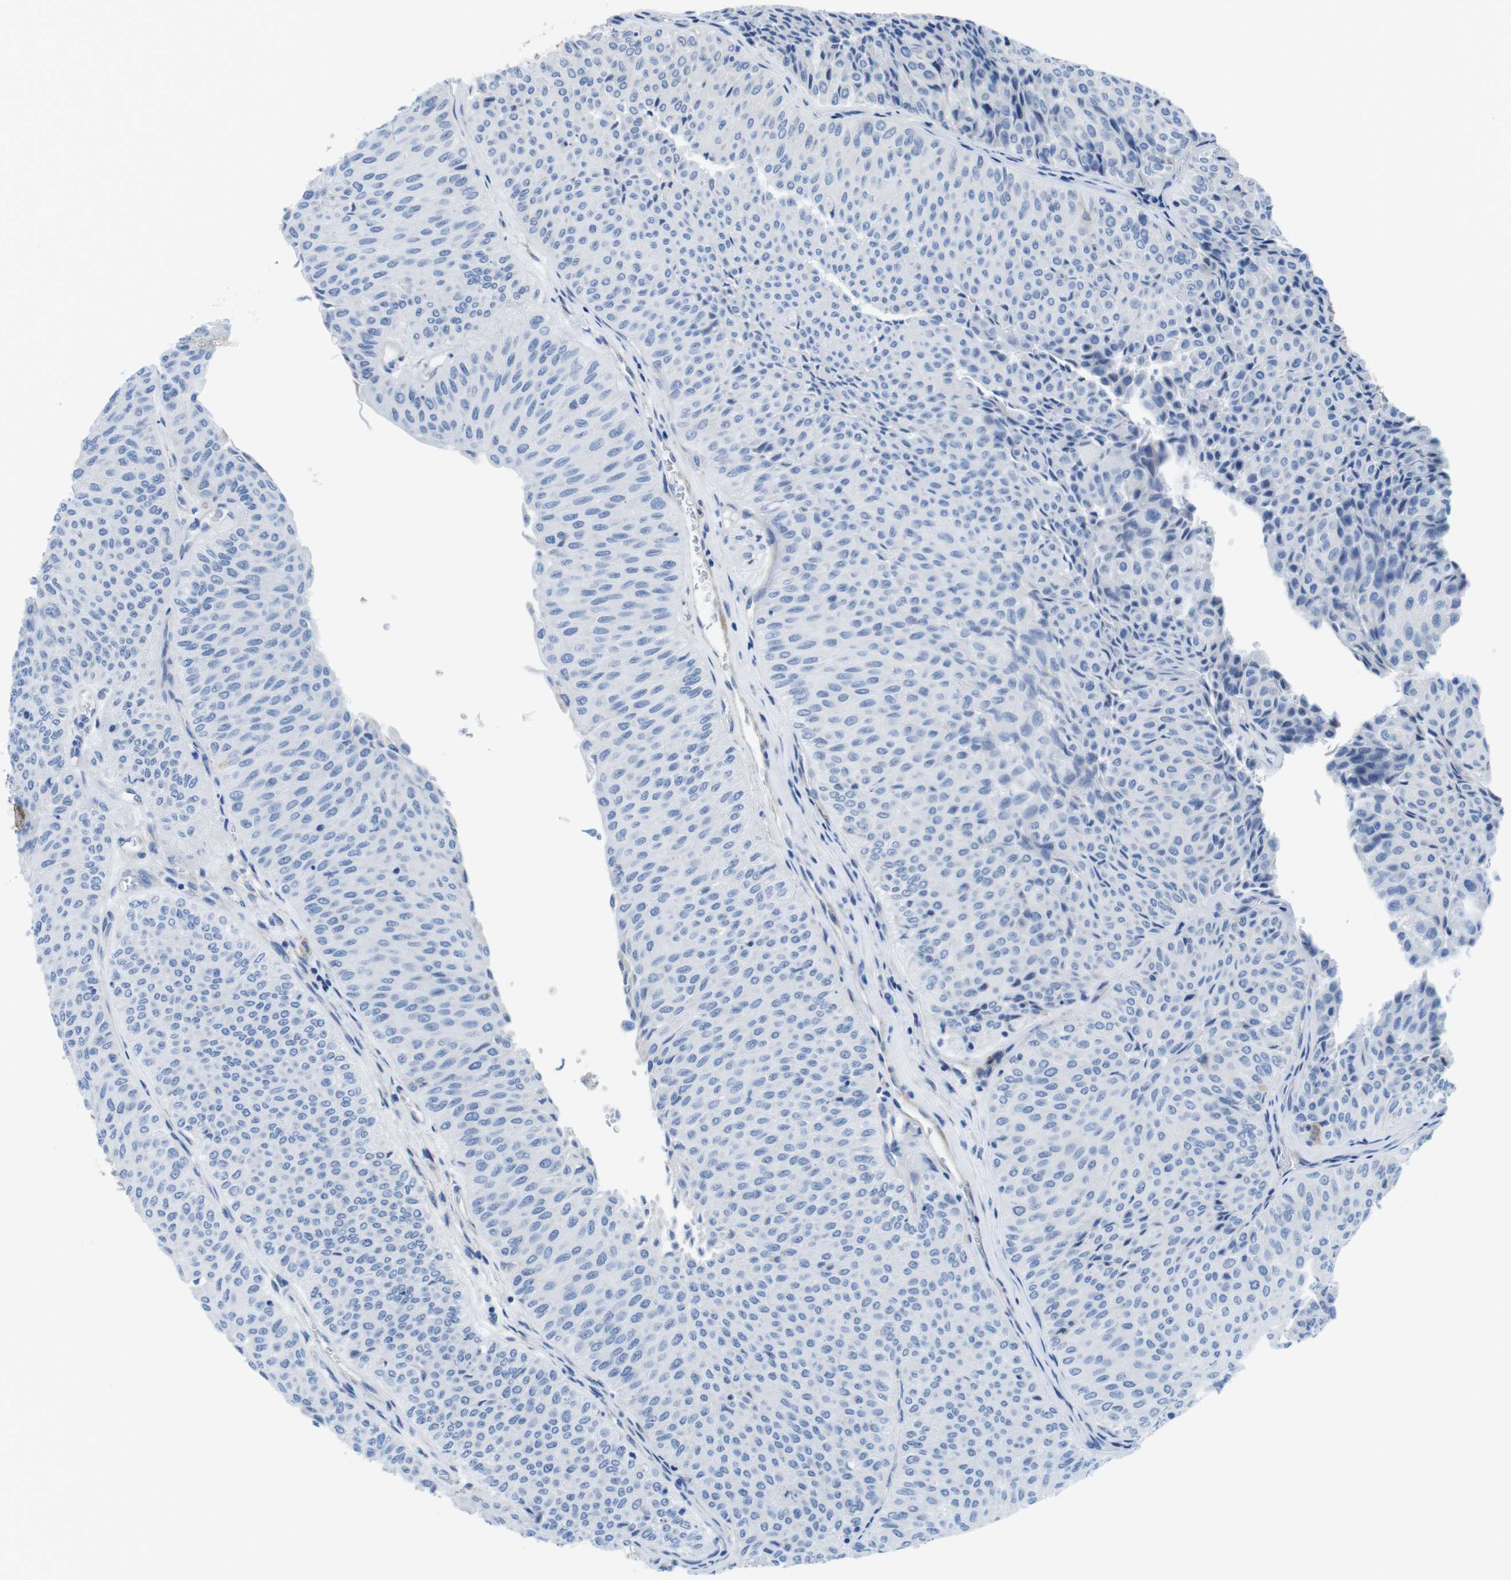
{"staining": {"intensity": "negative", "quantity": "none", "location": "none"}, "tissue": "urothelial cancer", "cell_type": "Tumor cells", "image_type": "cancer", "snomed": [{"axis": "morphology", "description": "Urothelial carcinoma, Low grade"}, {"axis": "topography", "description": "Urinary bladder"}], "caption": "Low-grade urothelial carcinoma was stained to show a protein in brown. There is no significant expression in tumor cells.", "gene": "CDH8", "patient": {"sex": "male", "age": 78}}